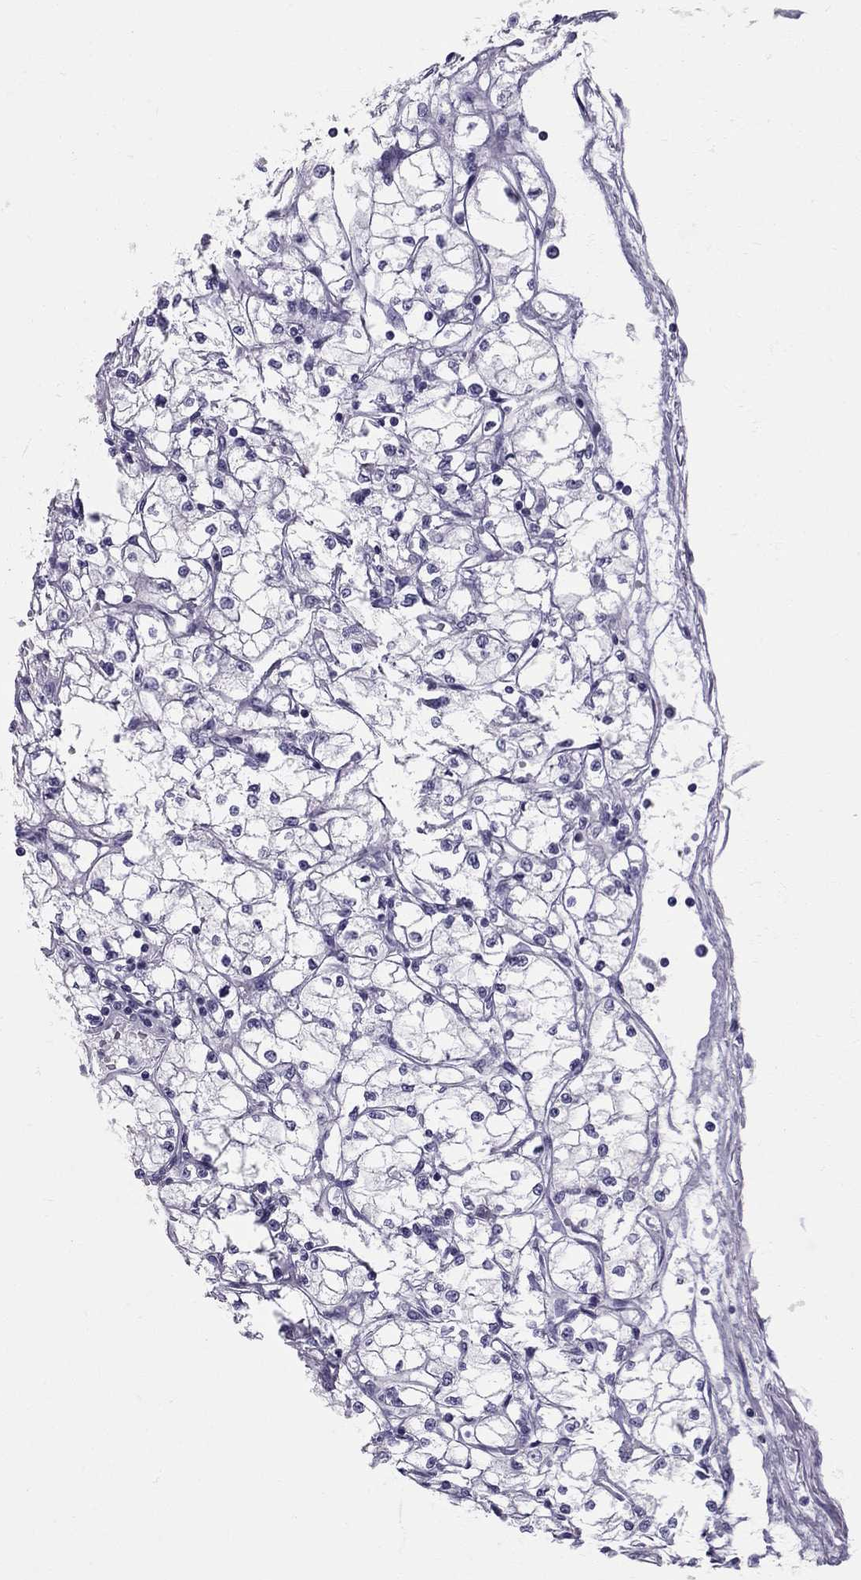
{"staining": {"intensity": "negative", "quantity": "none", "location": "none"}, "tissue": "renal cancer", "cell_type": "Tumor cells", "image_type": "cancer", "snomed": [{"axis": "morphology", "description": "Adenocarcinoma, NOS"}, {"axis": "topography", "description": "Kidney"}], "caption": "There is no significant staining in tumor cells of renal cancer (adenocarcinoma). Brightfield microscopy of immunohistochemistry stained with DAB (3,3'-diaminobenzidine) (brown) and hematoxylin (blue), captured at high magnification.", "gene": "TRPM3", "patient": {"sex": "male", "age": 67}}